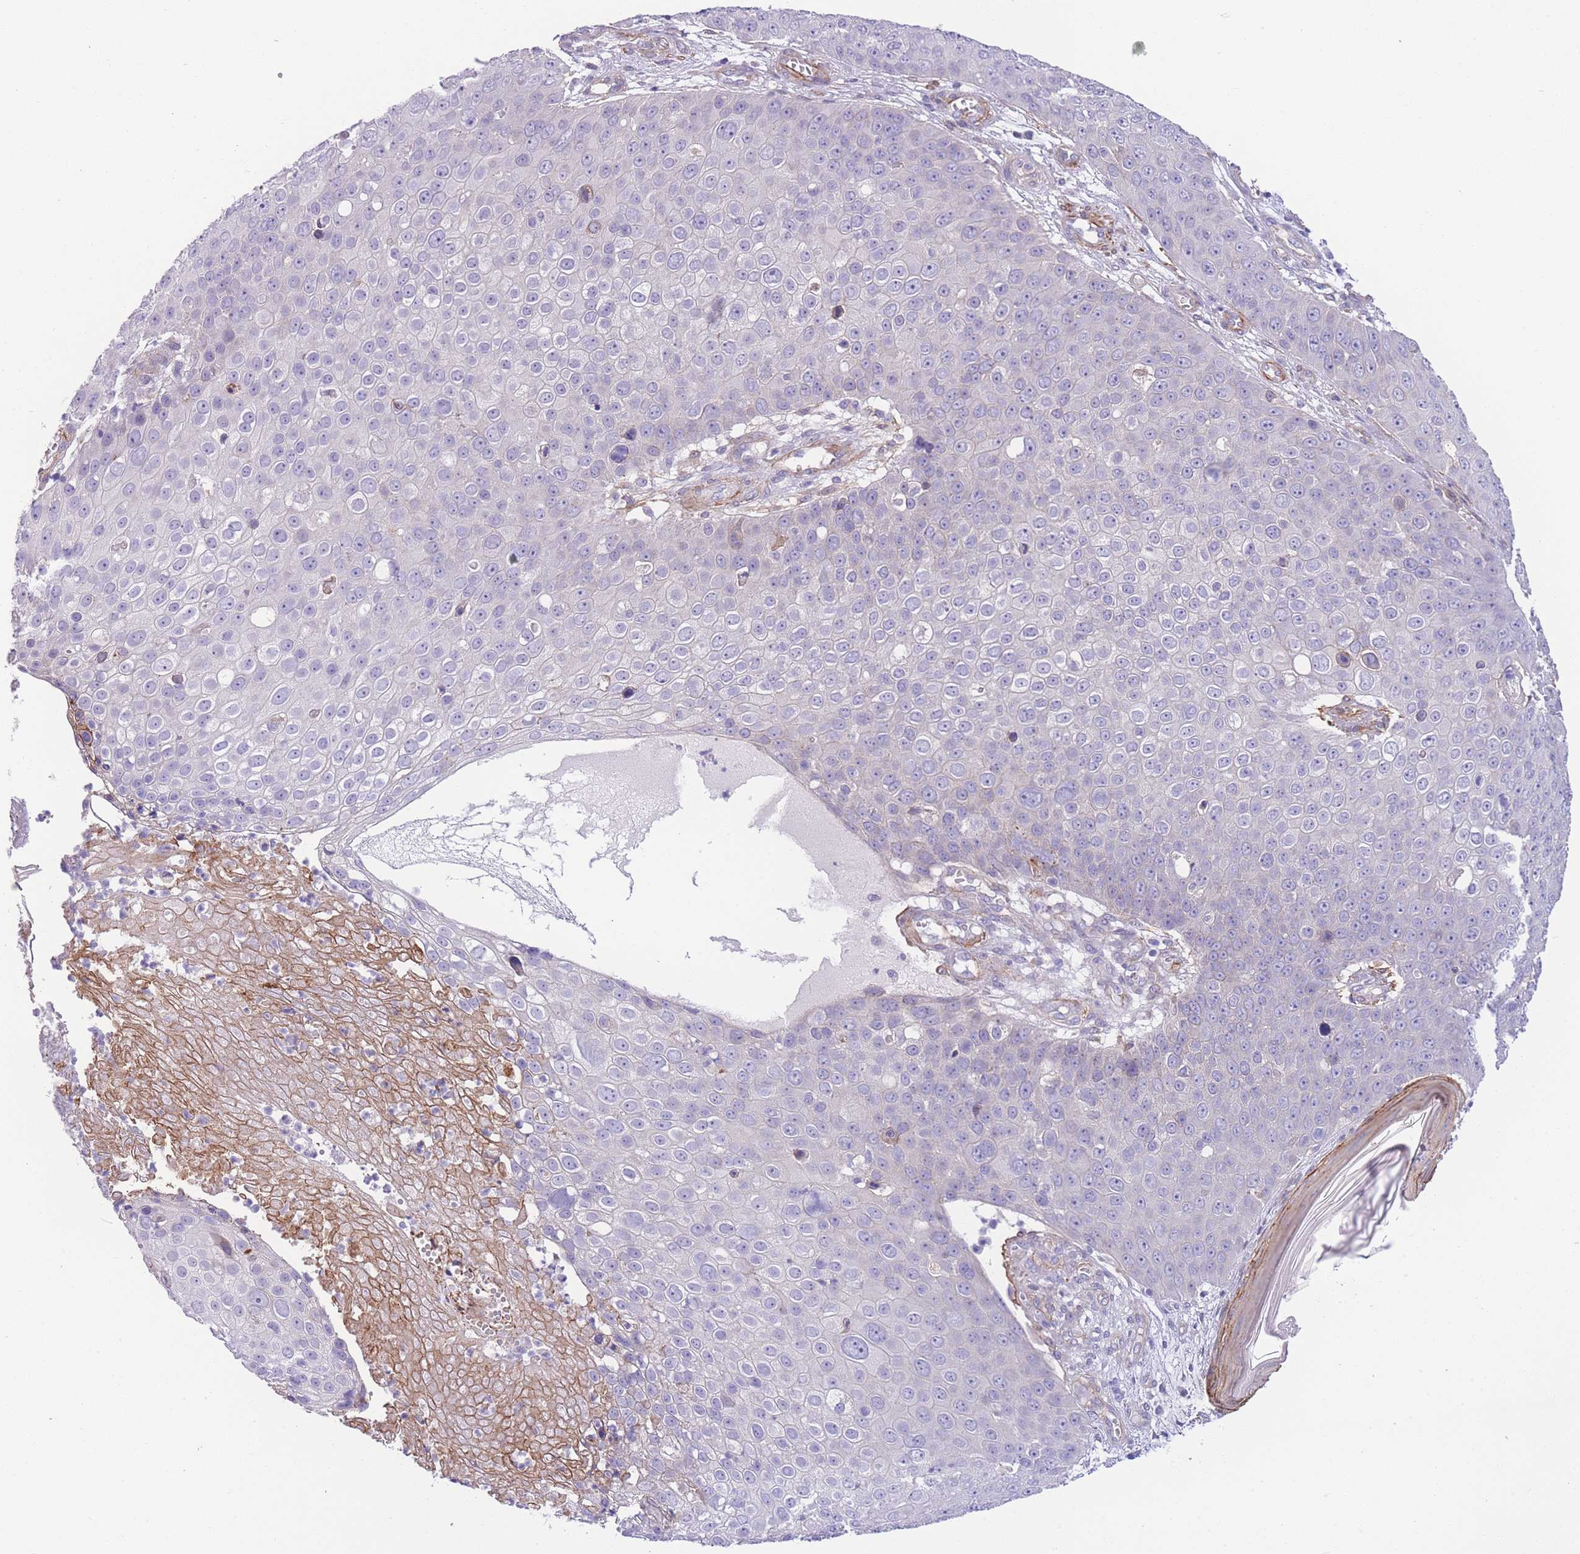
{"staining": {"intensity": "negative", "quantity": "none", "location": "none"}, "tissue": "skin cancer", "cell_type": "Tumor cells", "image_type": "cancer", "snomed": [{"axis": "morphology", "description": "Squamous cell carcinoma, NOS"}, {"axis": "topography", "description": "Skin"}], "caption": "Tumor cells show no significant expression in skin cancer (squamous cell carcinoma). Nuclei are stained in blue.", "gene": "FAM124A", "patient": {"sex": "male", "age": 71}}